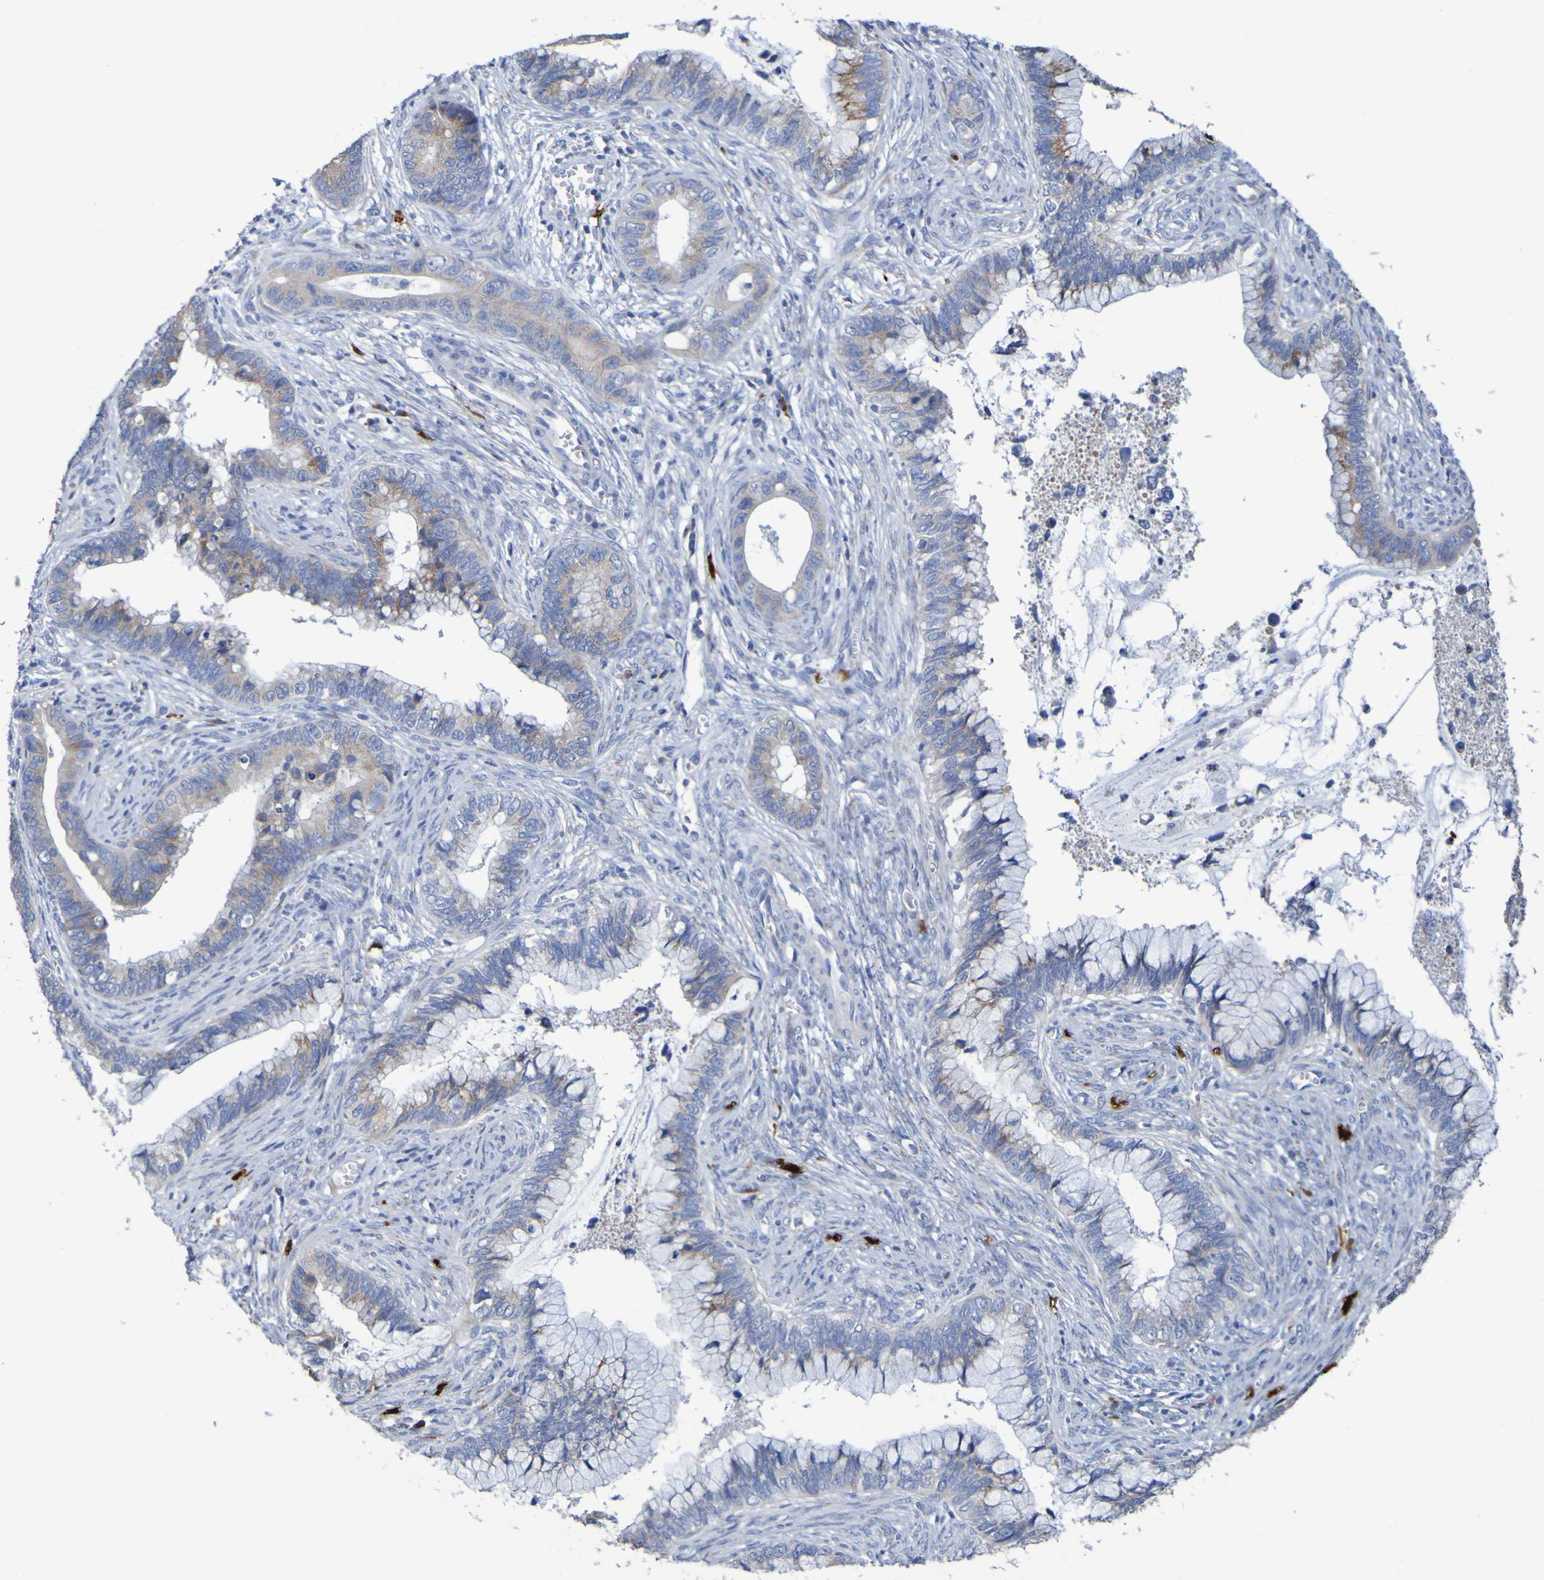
{"staining": {"intensity": "weak", "quantity": "25%-75%", "location": "cytoplasmic/membranous"}, "tissue": "cervical cancer", "cell_type": "Tumor cells", "image_type": "cancer", "snomed": [{"axis": "morphology", "description": "Adenocarcinoma, NOS"}, {"axis": "topography", "description": "Cervix"}], "caption": "DAB immunohistochemical staining of human cervical cancer (adenocarcinoma) exhibits weak cytoplasmic/membranous protein staining in approximately 25%-75% of tumor cells.", "gene": "C11orf24", "patient": {"sex": "female", "age": 44}}